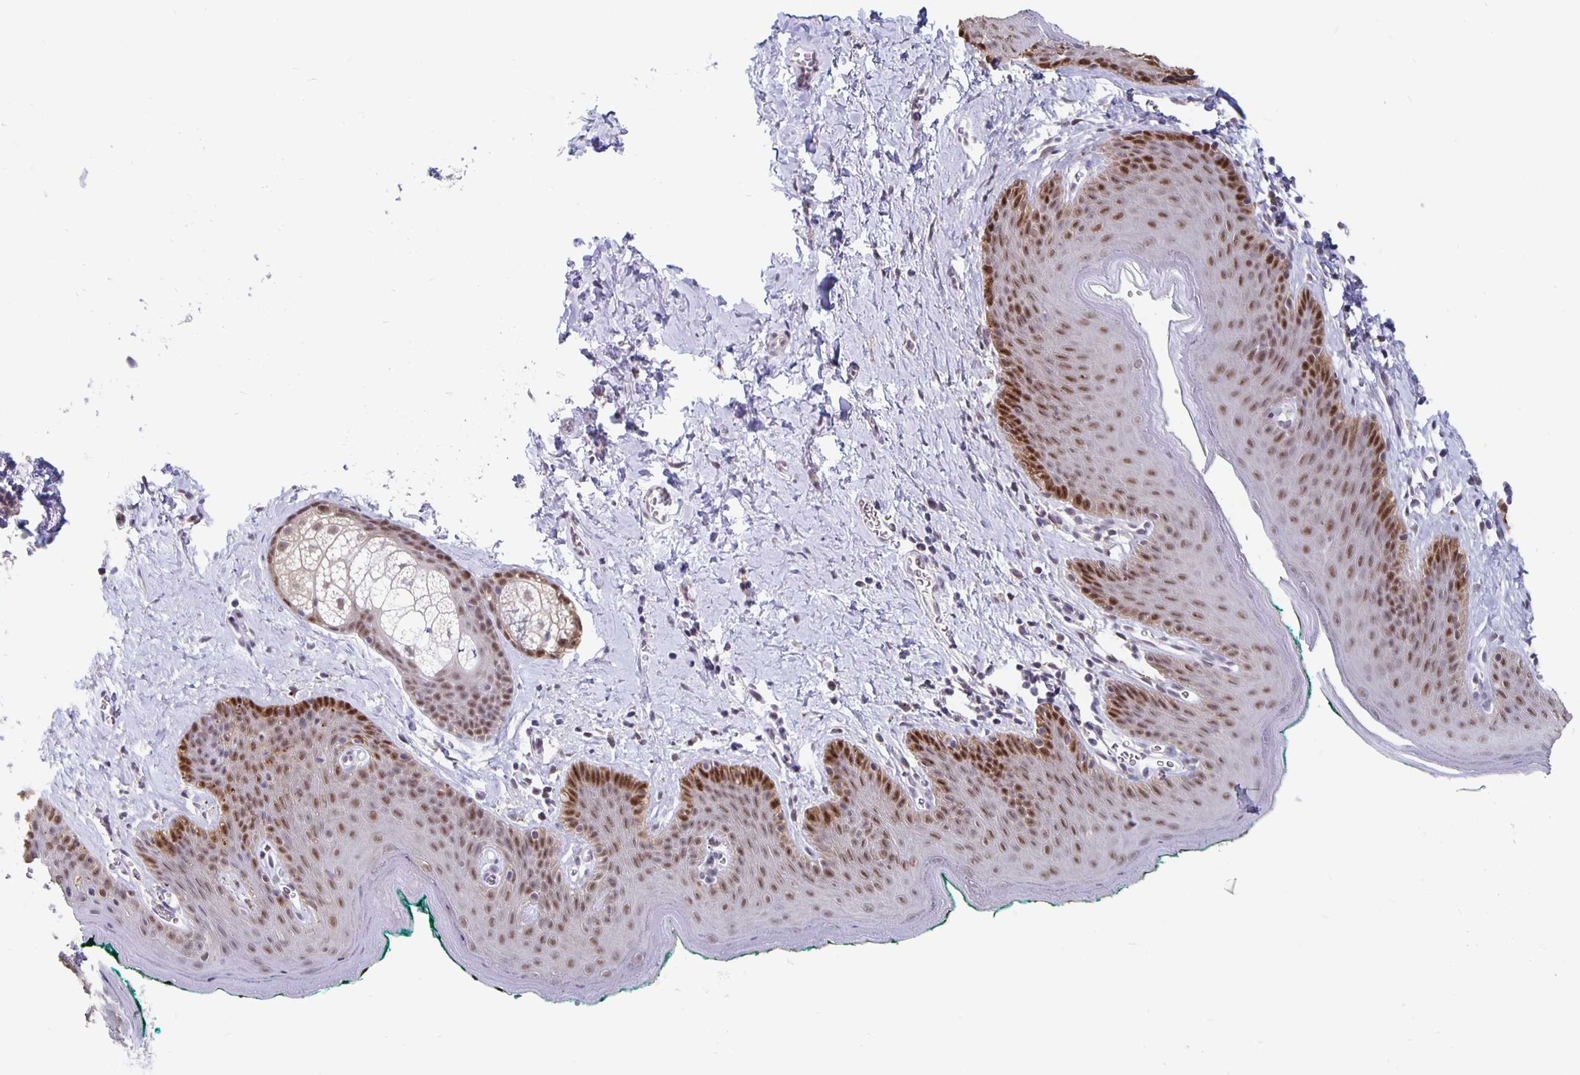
{"staining": {"intensity": "moderate", "quantity": "25%-75%", "location": "nuclear"}, "tissue": "skin", "cell_type": "Epidermal cells", "image_type": "normal", "snomed": [{"axis": "morphology", "description": "Normal tissue, NOS"}, {"axis": "topography", "description": "Vulva"}, {"axis": "topography", "description": "Peripheral nerve tissue"}], "caption": "Immunohistochemistry (DAB (3,3'-diaminobenzidine)) staining of benign skin displays moderate nuclear protein staining in approximately 25%-75% of epidermal cells.", "gene": "ZNF691", "patient": {"sex": "female", "age": 66}}